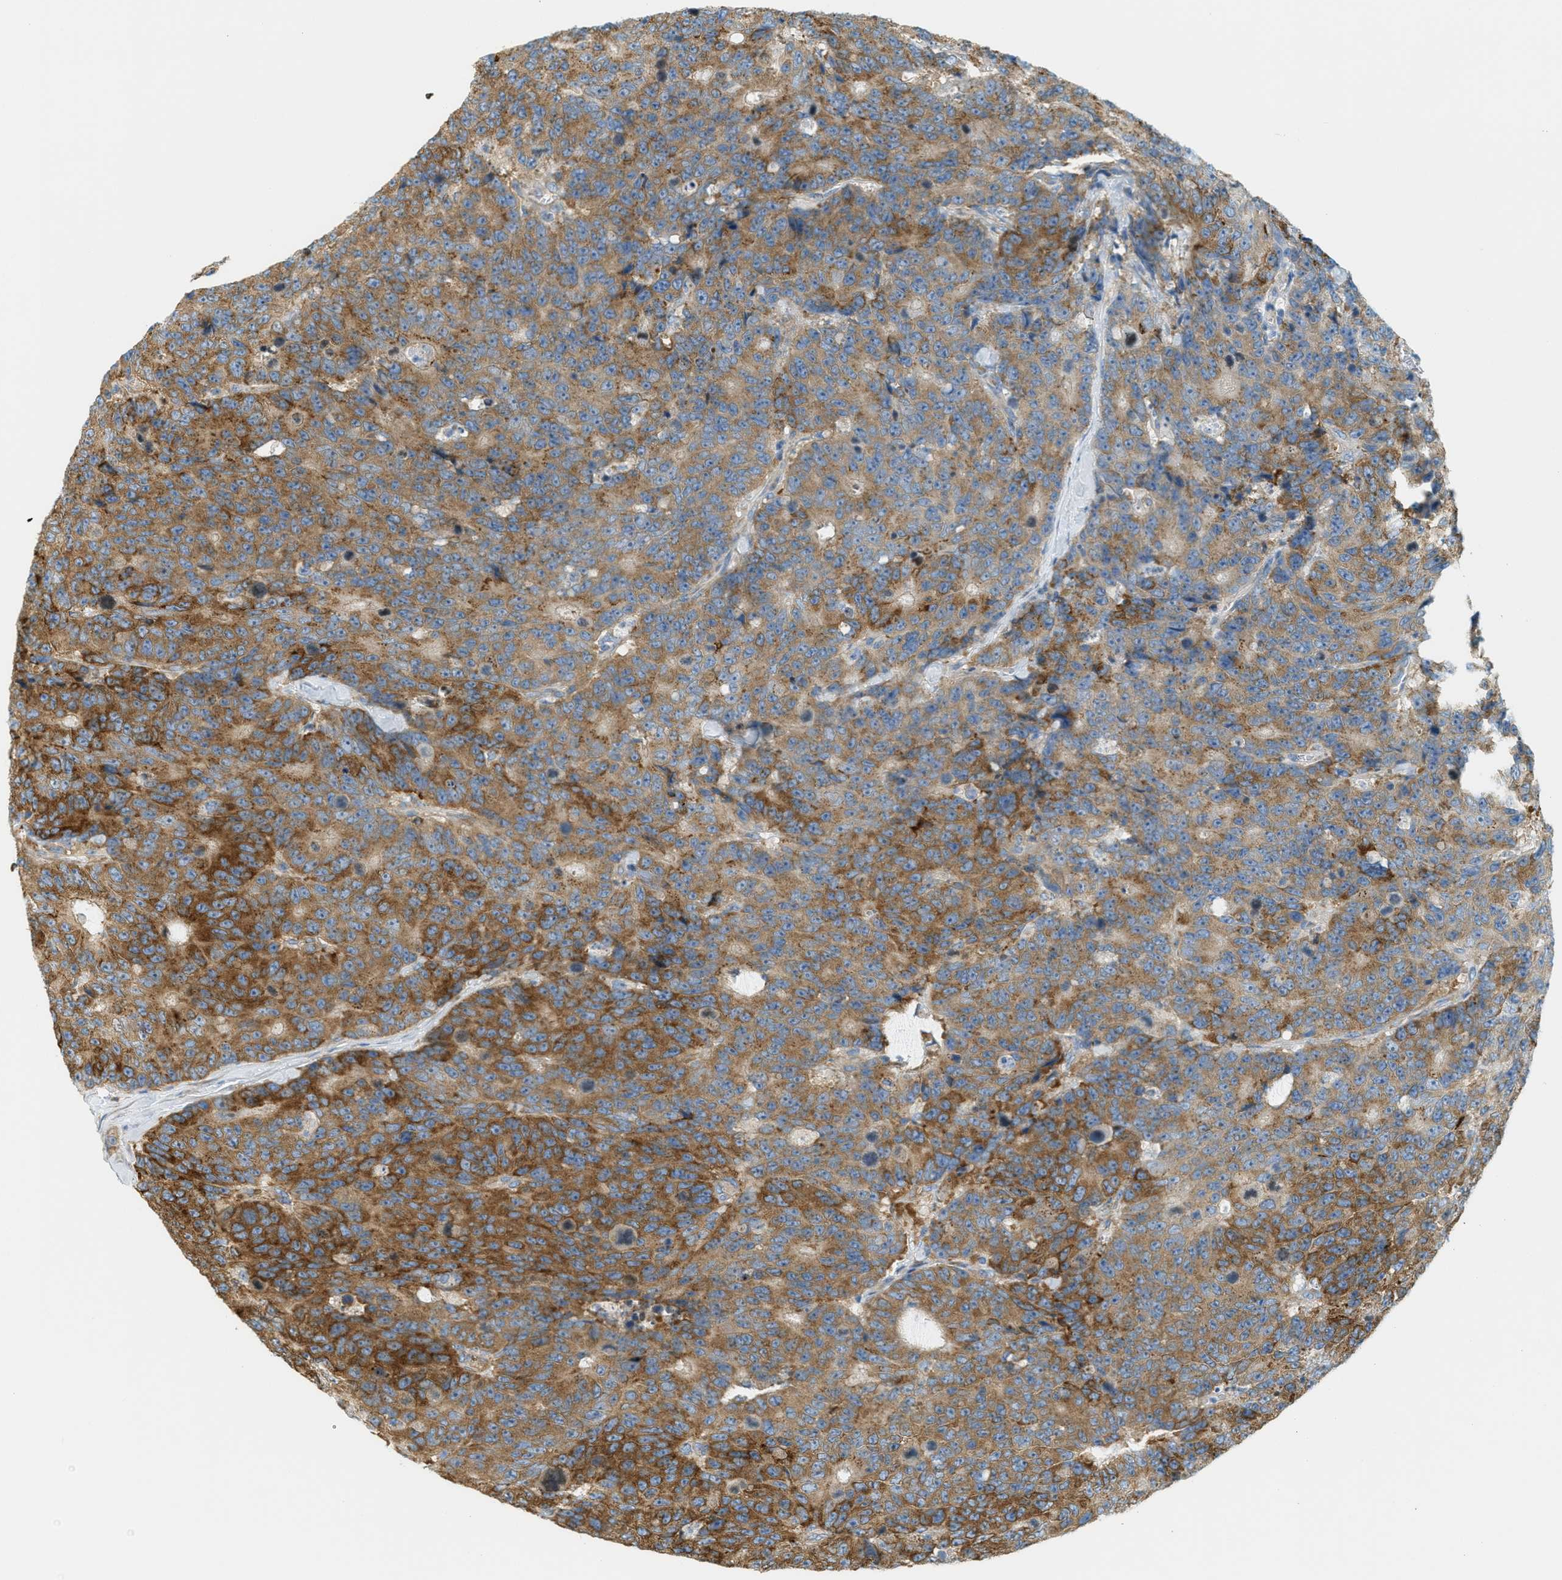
{"staining": {"intensity": "moderate", "quantity": "25%-75%", "location": "cytoplasmic/membranous"}, "tissue": "colorectal cancer", "cell_type": "Tumor cells", "image_type": "cancer", "snomed": [{"axis": "morphology", "description": "Adenocarcinoma, NOS"}, {"axis": "topography", "description": "Colon"}], "caption": "About 25%-75% of tumor cells in colorectal adenocarcinoma exhibit moderate cytoplasmic/membranous protein positivity as visualized by brown immunohistochemical staining.", "gene": "ABCF1", "patient": {"sex": "female", "age": 86}}